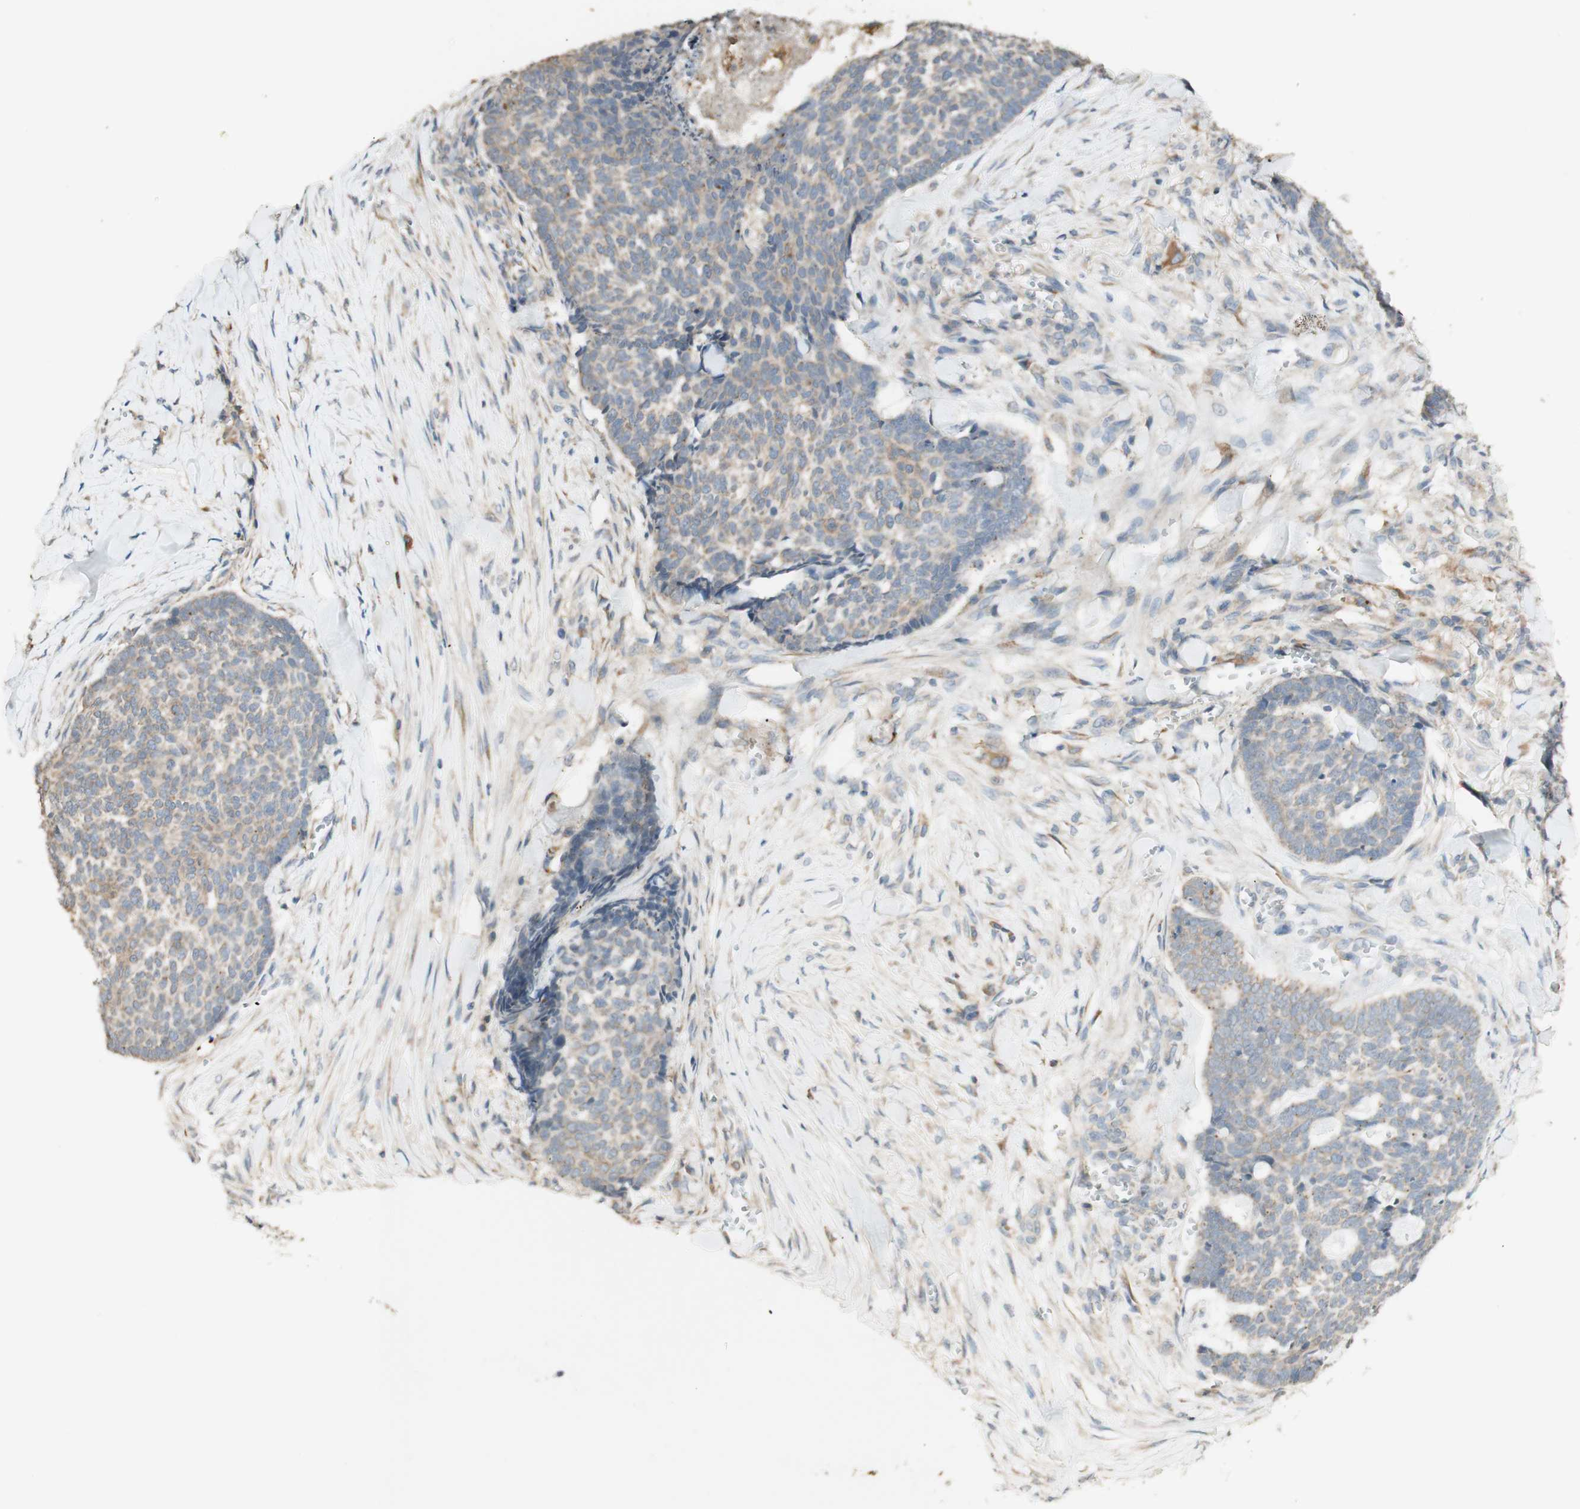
{"staining": {"intensity": "weak", "quantity": ">75%", "location": "cytoplasmic/membranous"}, "tissue": "skin cancer", "cell_type": "Tumor cells", "image_type": "cancer", "snomed": [{"axis": "morphology", "description": "Basal cell carcinoma"}, {"axis": "topography", "description": "Skin"}], "caption": "Basal cell carcinoma (skin) stained for a protein demonstrates weak cytoplasmic/membranous positivity in tumor cells.", "gene": "CLCN2", "patient": {"sex": "male", "age": 84}}